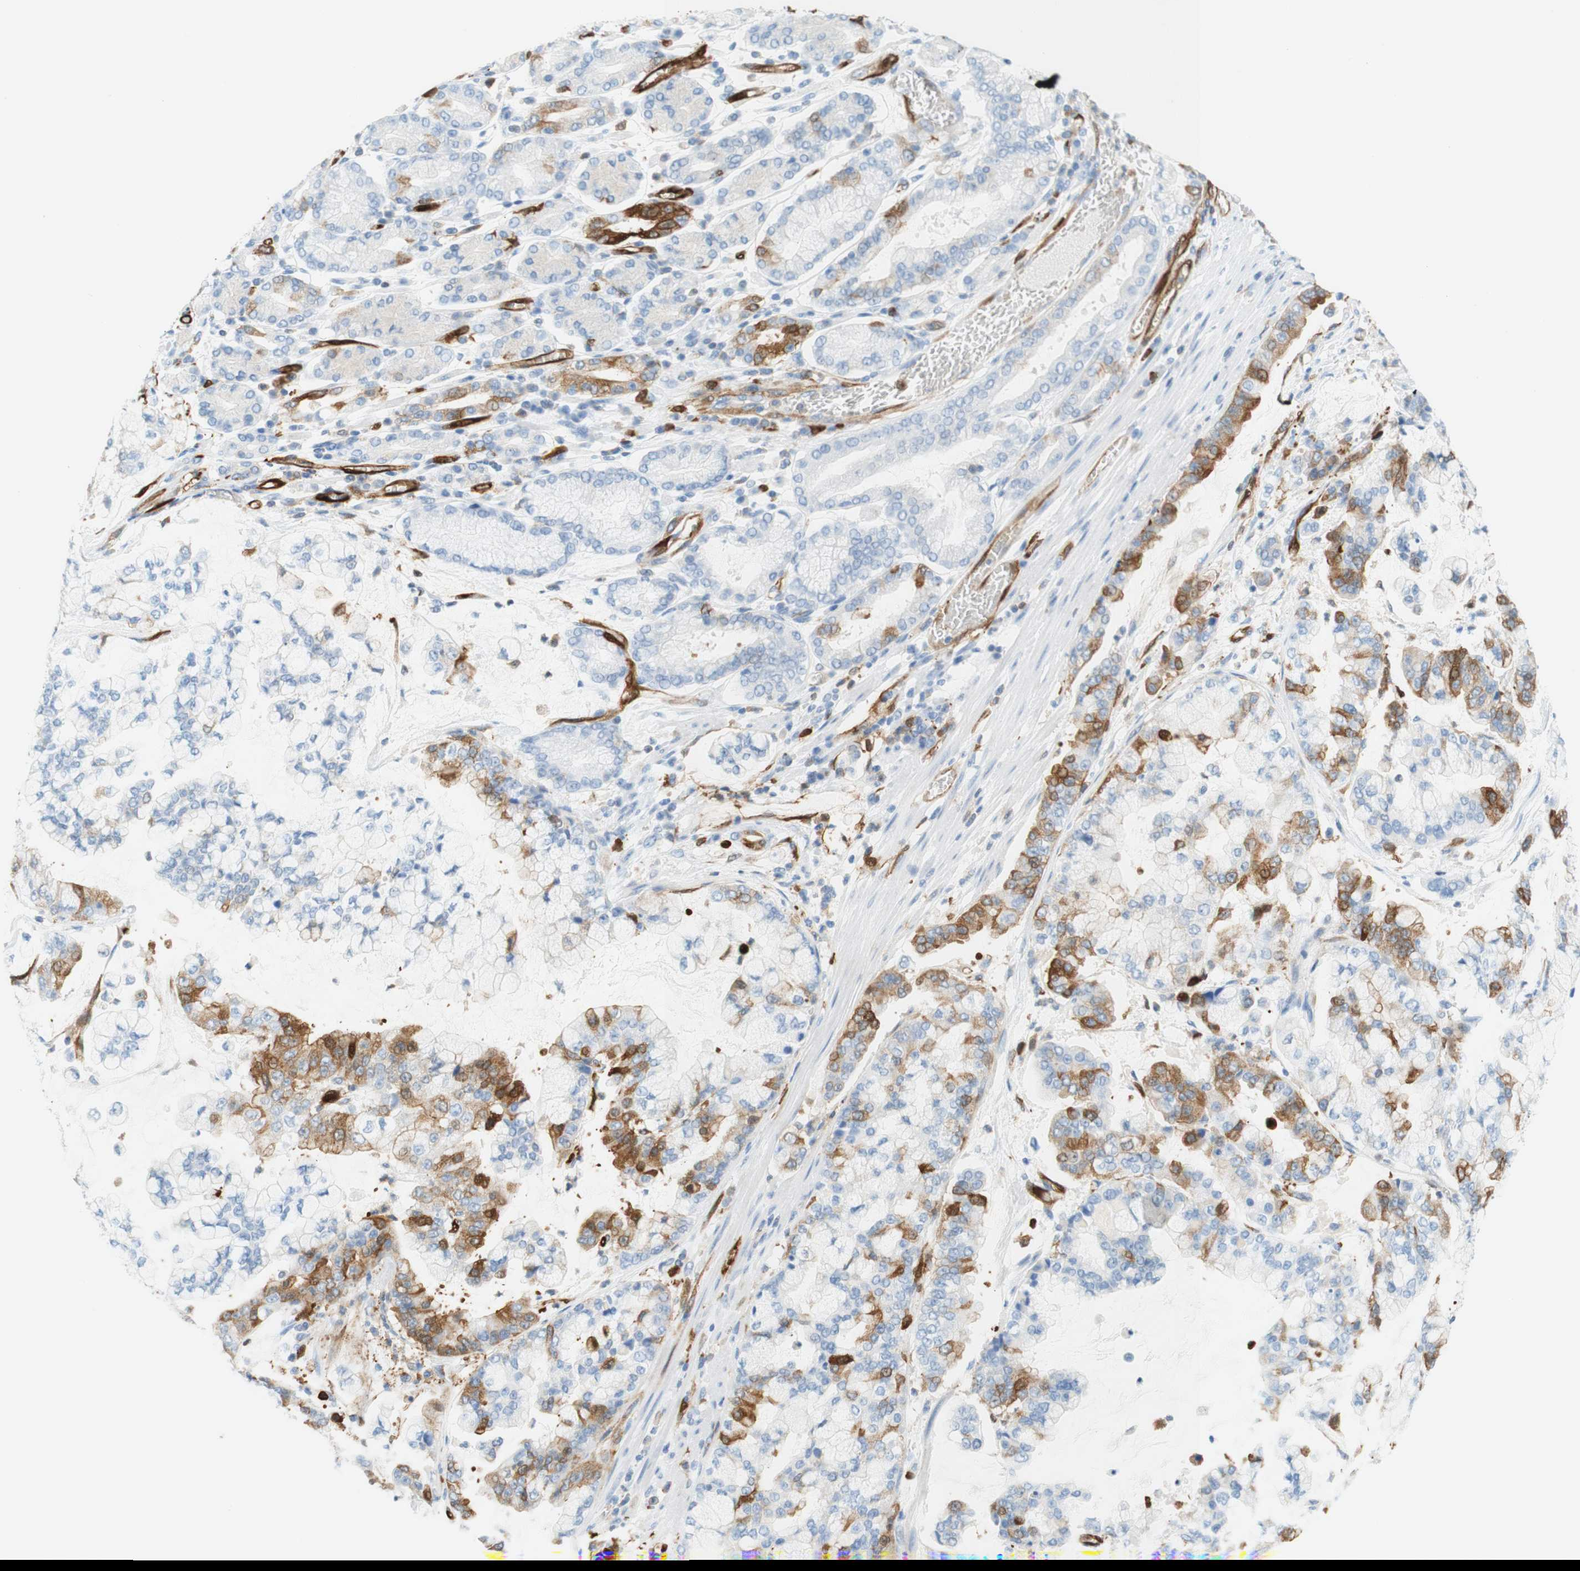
{"staining": {"intensity": "moderate", "quantity": "<25%", "location": "cytoplasmic/membranous"}, "tissue": "stomach cancer", "cell_type": "Tumor cells", "image_type": "cancer", "snomed": [{"axis": "morphology", "description": "Normal tissue, NOS"}, {"axis": "morphology", "description": "Adenocarcinoma, NOS"}, {"axis": "topography", "description": "Stomach, upper"}, {"axis": "topography", "description": "Stomach"}], "caption": "Immunohistochemistry micrograph of adenocarcinoma (stomach) stained for a protein (brown), which exhibits low levels of moderate cytoplasmic/membranous positivity in approximately <25% of tumor cells.", "gene": "STMN1", "patient": {"sex": "male", "age": 76}}